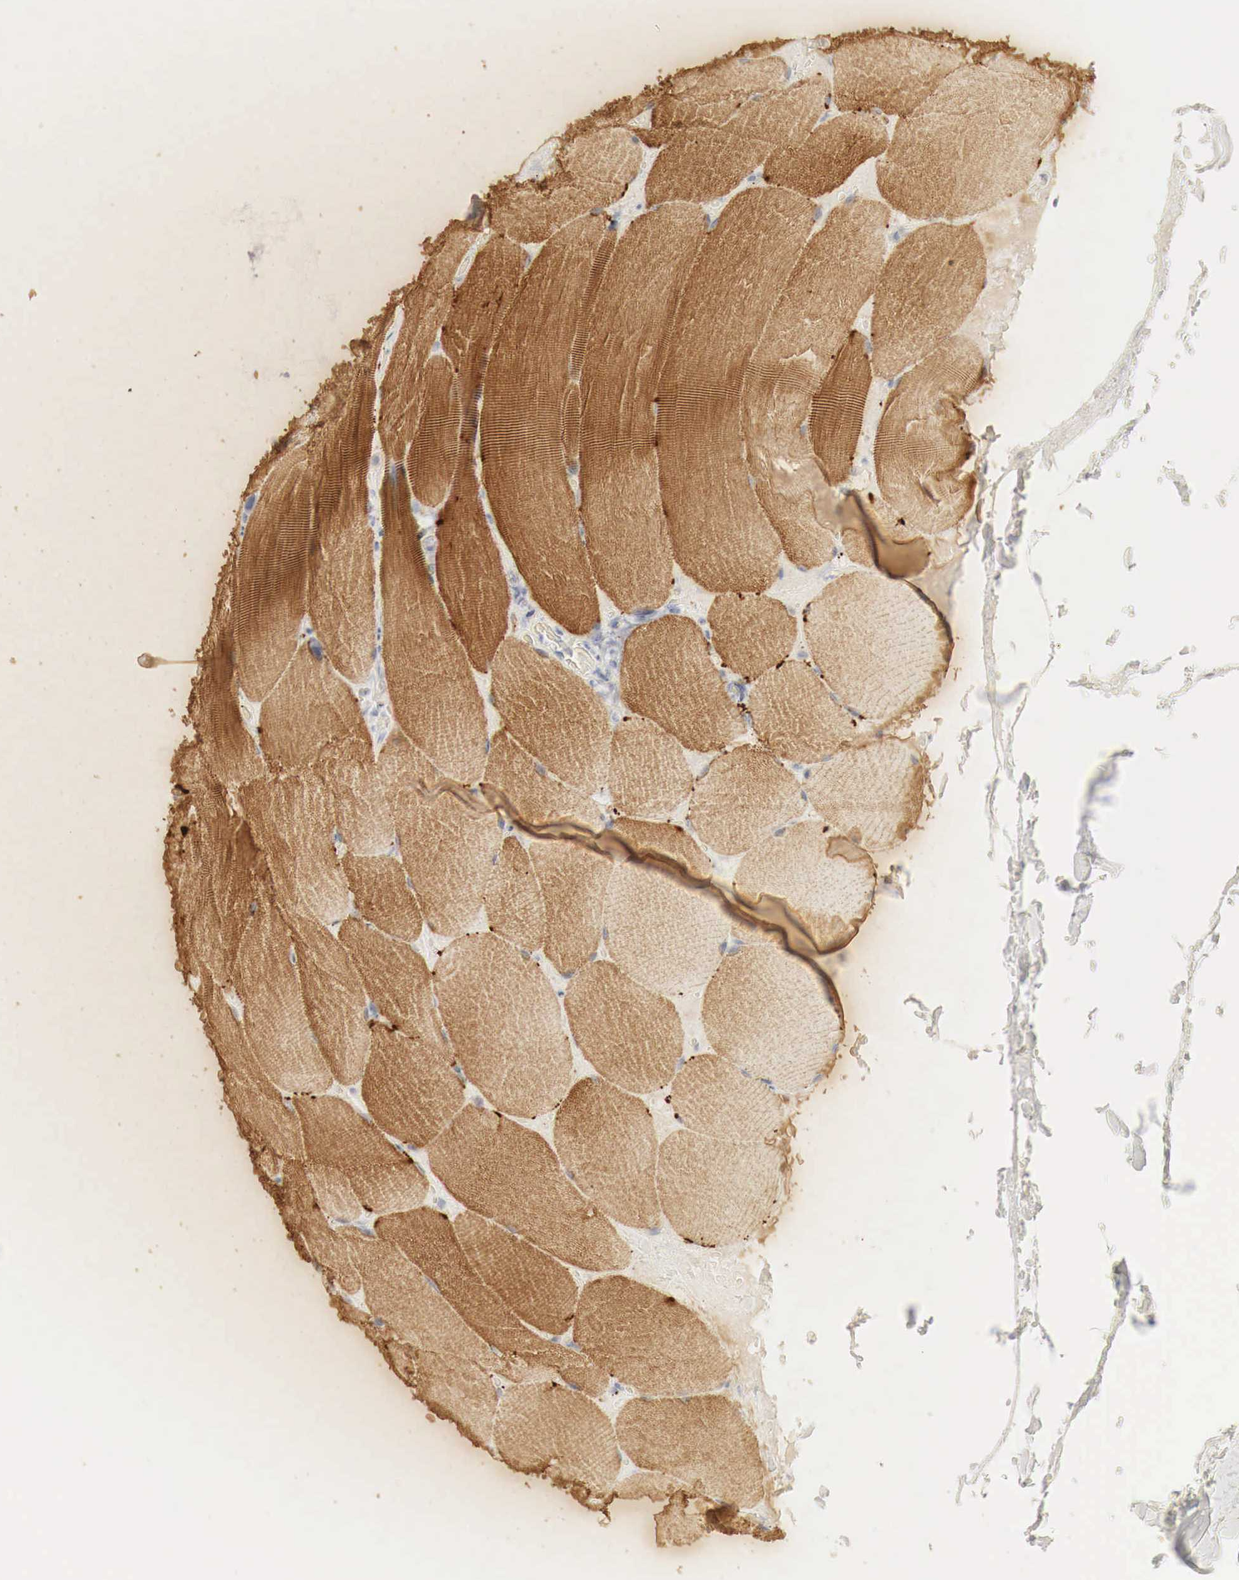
{"staining": {"intensity": "moderate", "quantity": "25%-75%", "location": "cytoplasmic/membranous"}, "tissue": "skeletal muscle", "cell_type": "Myocytes", "image_type": "normal", "snomed": [{"axis": "morphology", "description": "Normal tissue, NOS"}, {"axis": "topography", "description": "Skeletal muscle"}], "caption": "A brown stain highlights moderate cytoplasmic/membranous staining of a protein in myocytes of normal skeletal muscle. The staining is performed using DAB brown chromogen to label protein expression. The nuclei are counter-stained blue using hematoxylin.", "gene": "TP63", "patient": {"sex": "male", "age": 71}}